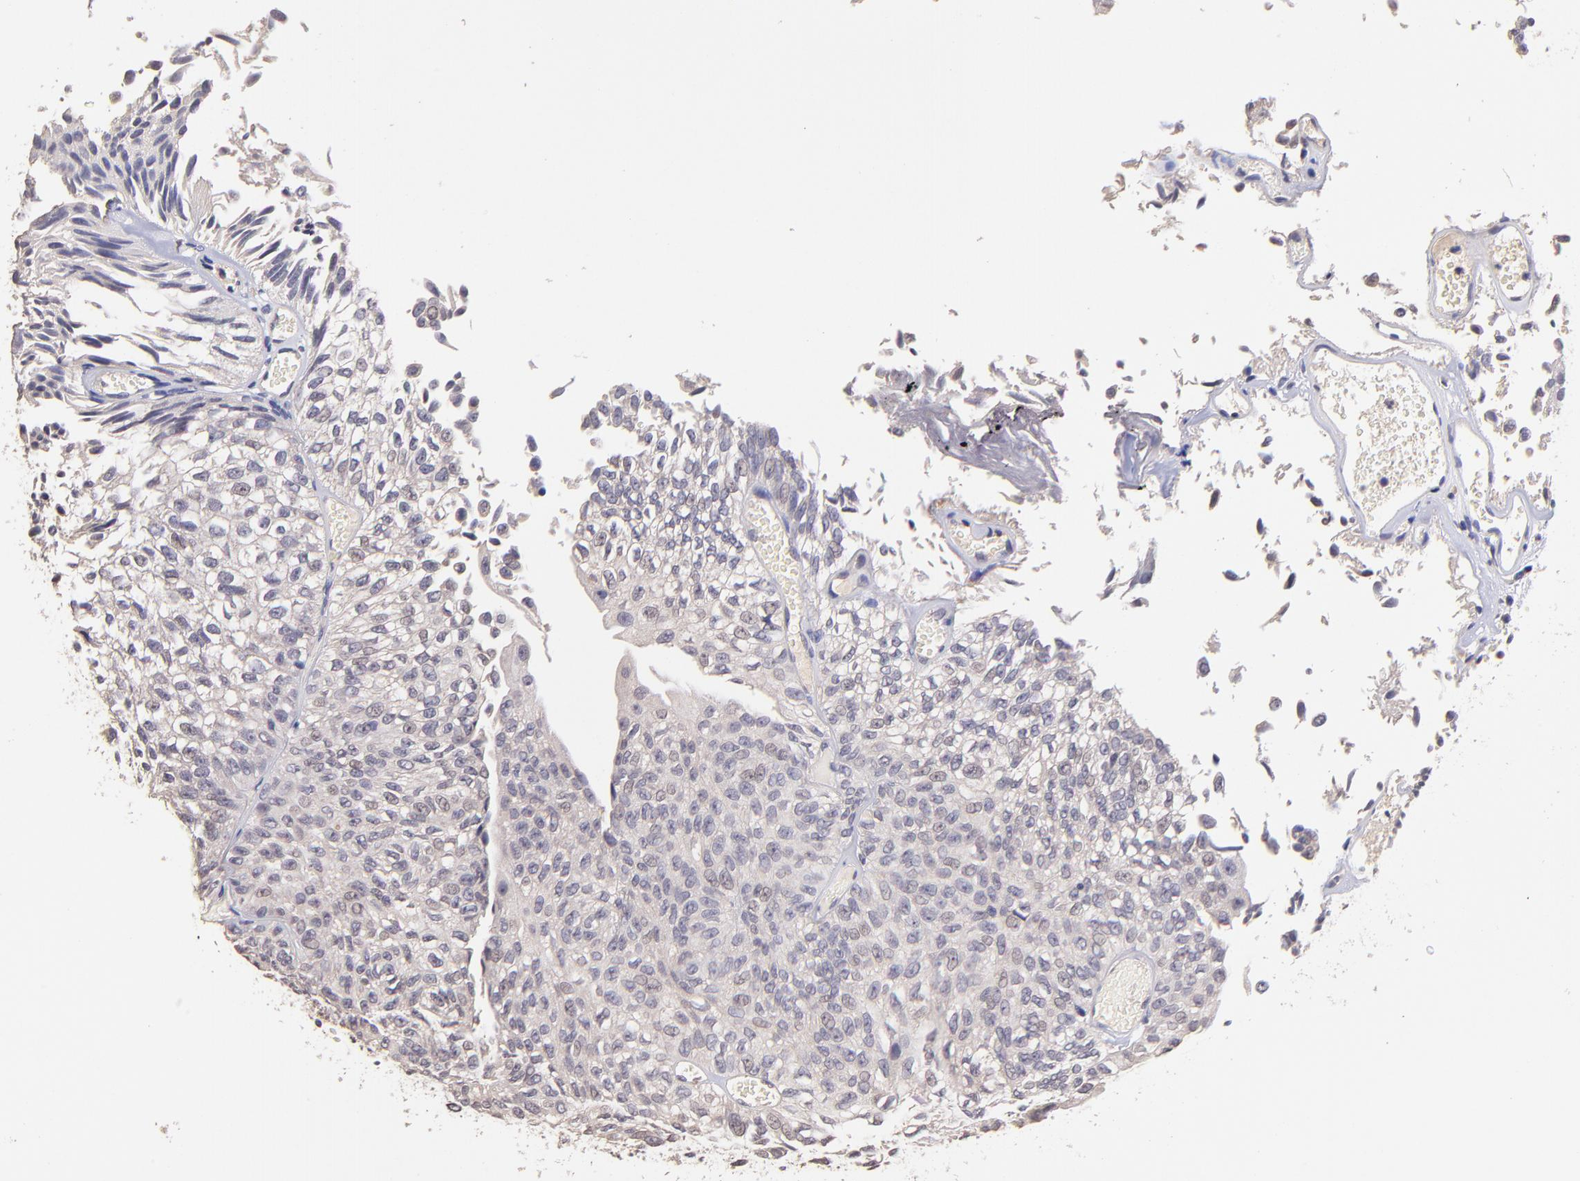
{"staining": {"intensity": "negative", "quantity": "none", "location": "none"}, "tissue": "urothelial cancer", "cell_type": "Tumor cells", "image_type": "cancer", "snomed": [{"axis": "morphology", "description": "Urothelial carcinoma, Low grade"}, {"axis": "topography", "description": "Urinary bladder"}], "caption": "This is an immunohistochemistry photomicrograph of human urothelial carcinoma (low-grade). There is no positivity in tumor cells.", "gene": "RNASEL", "patient": {"sex": "male", "age": 76}}